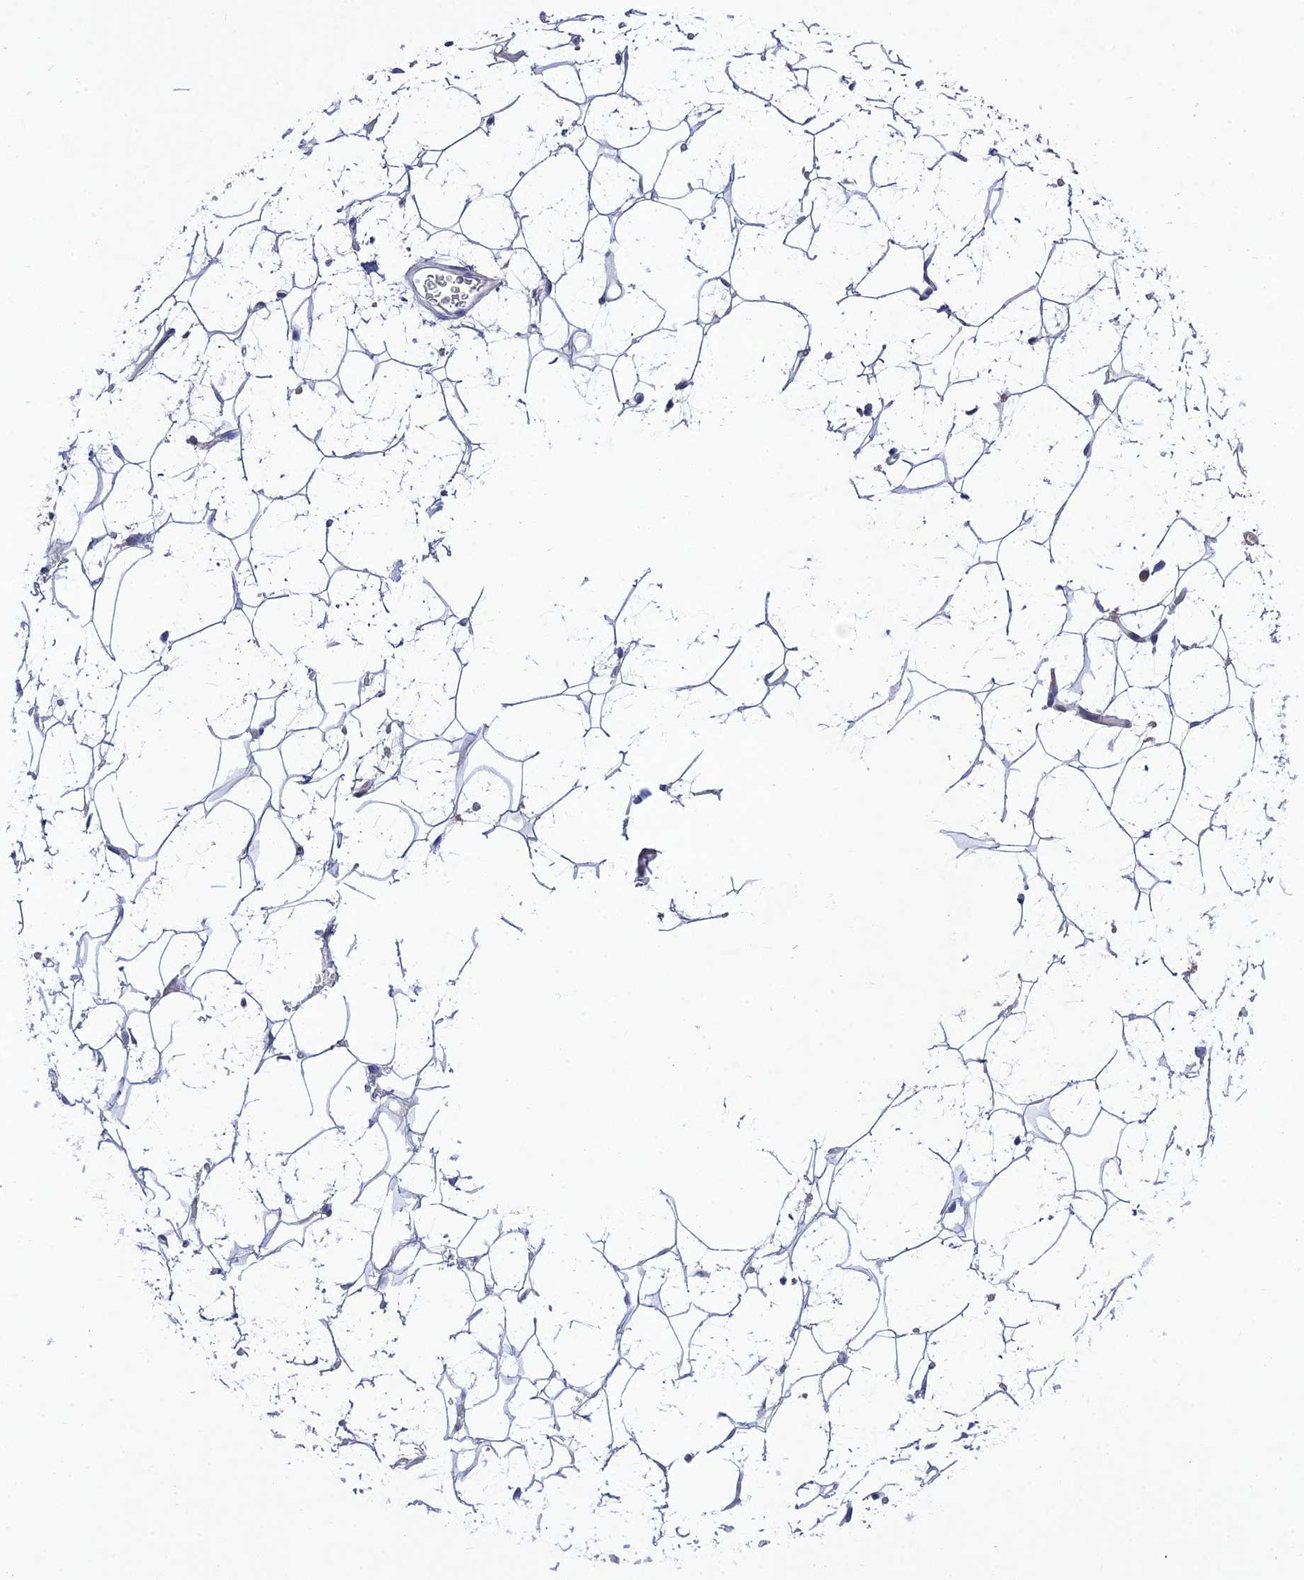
{"staining": {"intensity": "negative", "quantity": "none", "location": "none"}, "tissue": "adipose tissue", "cell_type": "Adipocytes", "image_type": "normal", "snomed": [{"axis": "morphology", "description": "Normal tissue, NOS"}, {"axis": "topography", "description": "Breast"}], "caption": "IHC image of unremarkable adipose tissue: human adipose tissue stained with DAB demonstrates no significant protein staining in adipocytes. Nuclei are stained in blue.", "gene": "CHST5", "patient": {"sex": "female", "age": 26}}